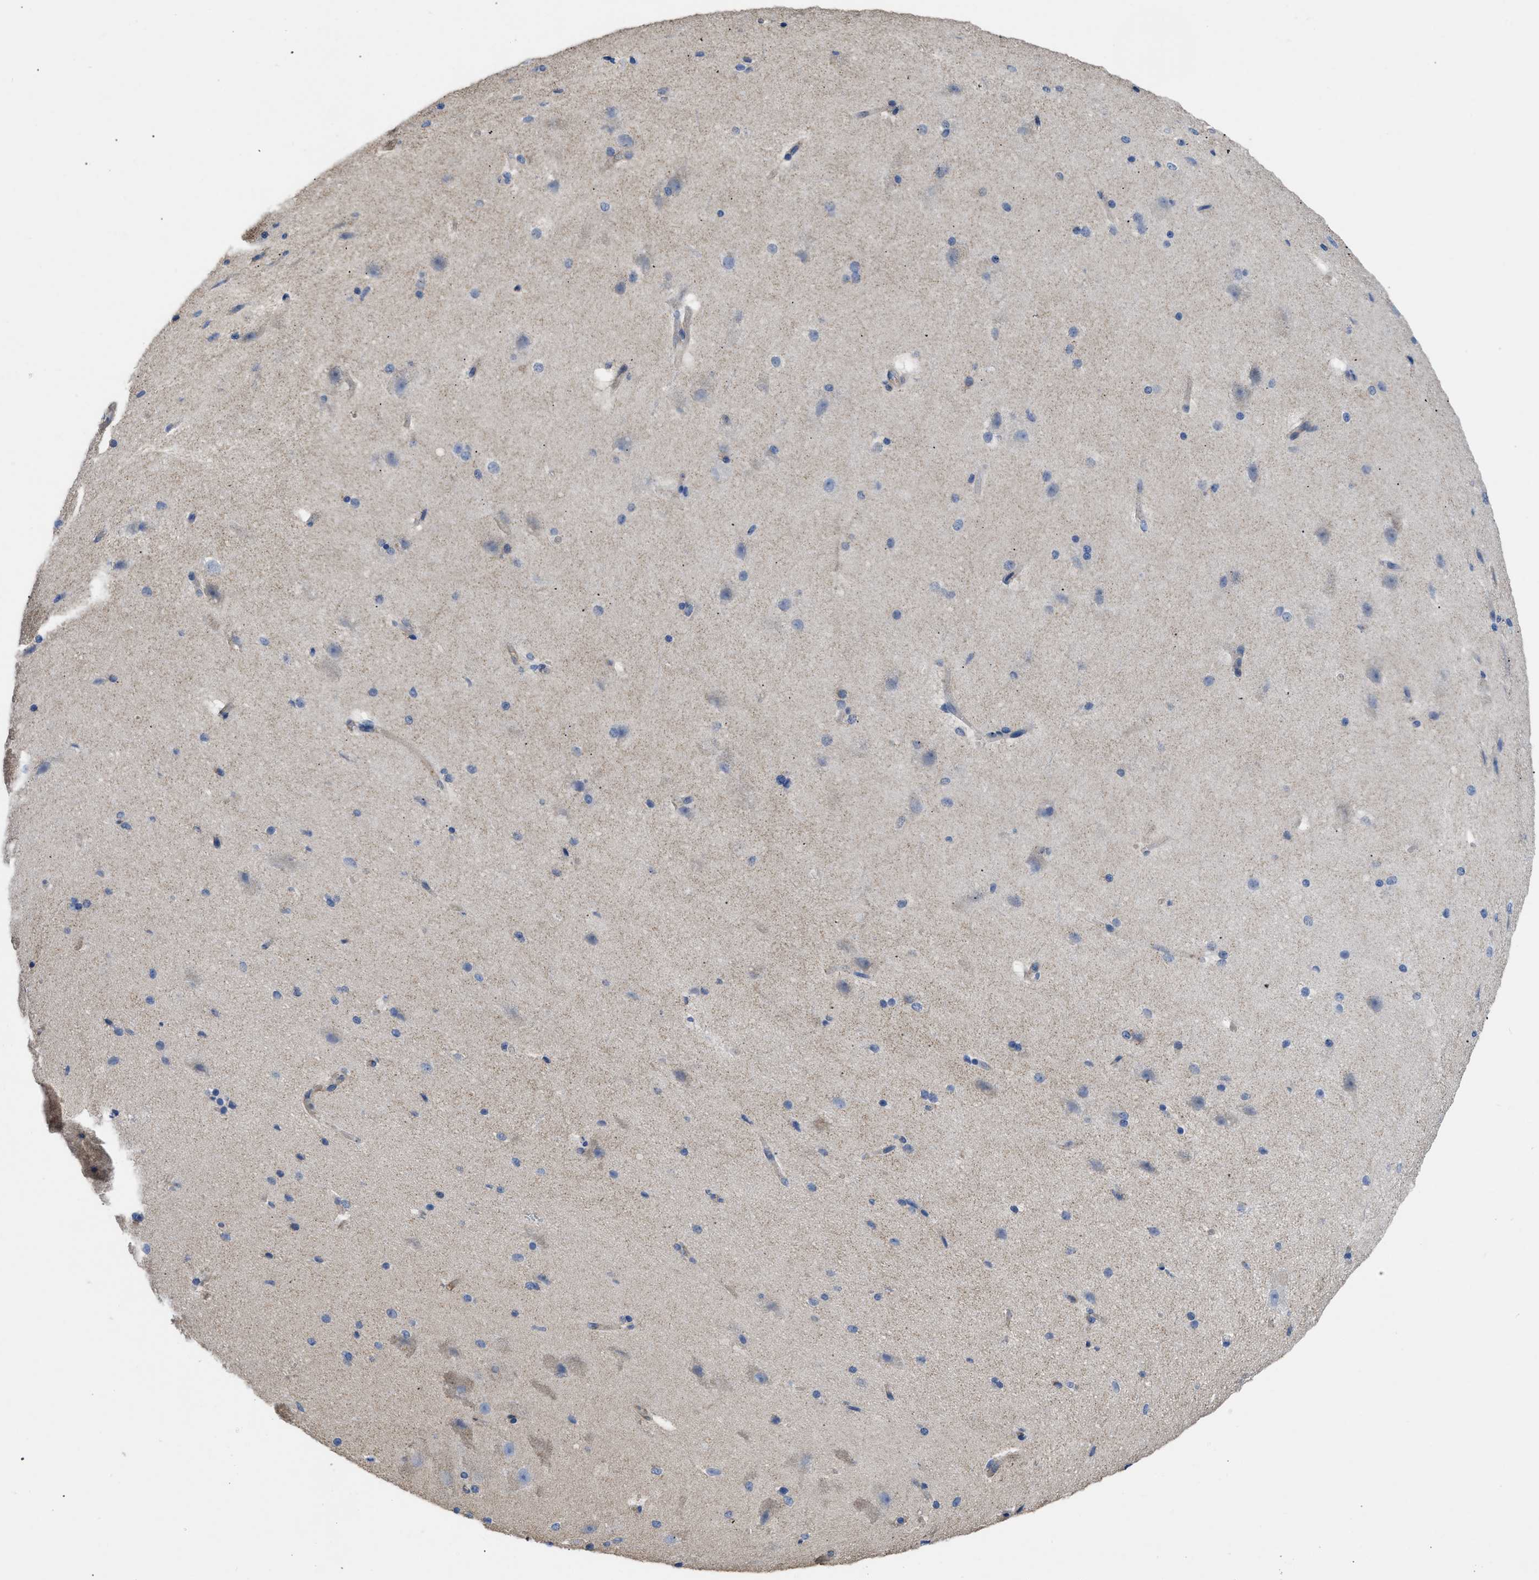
{"staining": {"intensity": "weak", "quantity": "25%-75%", "location": "cytoplasmic/membranous"}, "tissue": "cerebral cortex", "cell_type": "Endothelial cells", "image_type": "normal", "snomed": [{"axis": "morphology", "description": "Normal tissue, NOS"}, {"axis": "topography", "description": "Cerebral cortex"}, {"axis": "topography", "description": "Hippocampus"}], "caption": "Cerebral cortex stained with a brown dye reveals weak cytoplasmic/membranous positive positivity in approximately 25%-75% of endothelial cells.", "gene": "USP4", "patient": {"sex": "female", "age": 19}}